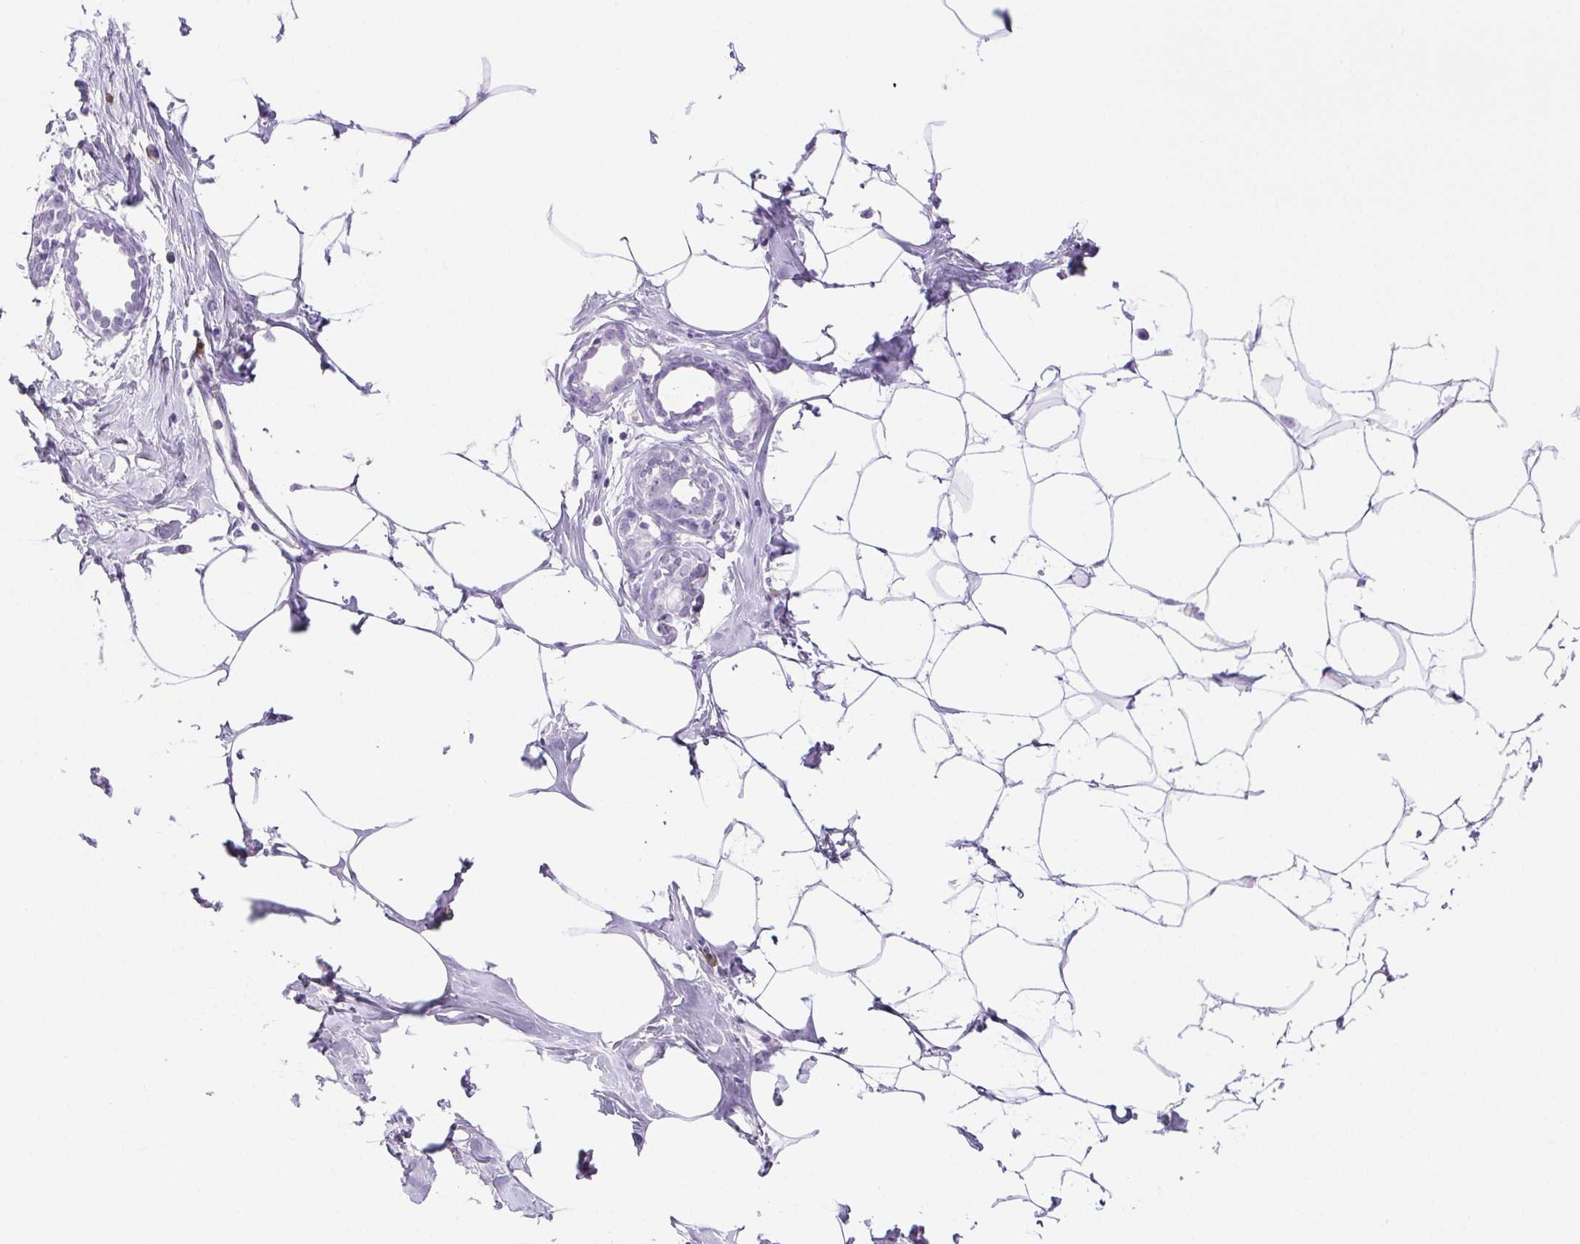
{"staining": {"intensity": "negative", "quantity": "none", "location": "none"}, "tissue": "breast", "cell_type": "Adipocytes", "image_type": "normal", "snomed": [{"axis": "morphology", "description": "Normal tissue, NOS"}, {"axis": "topography", "description": "Breast"}], "caption": "This is a image of immunohistochemistry (IHC) staining of normal breast, which shows no positivity in adipocytes.", "gene": "PAPPA2", "patient": {"sex": "female", "age": 27}}